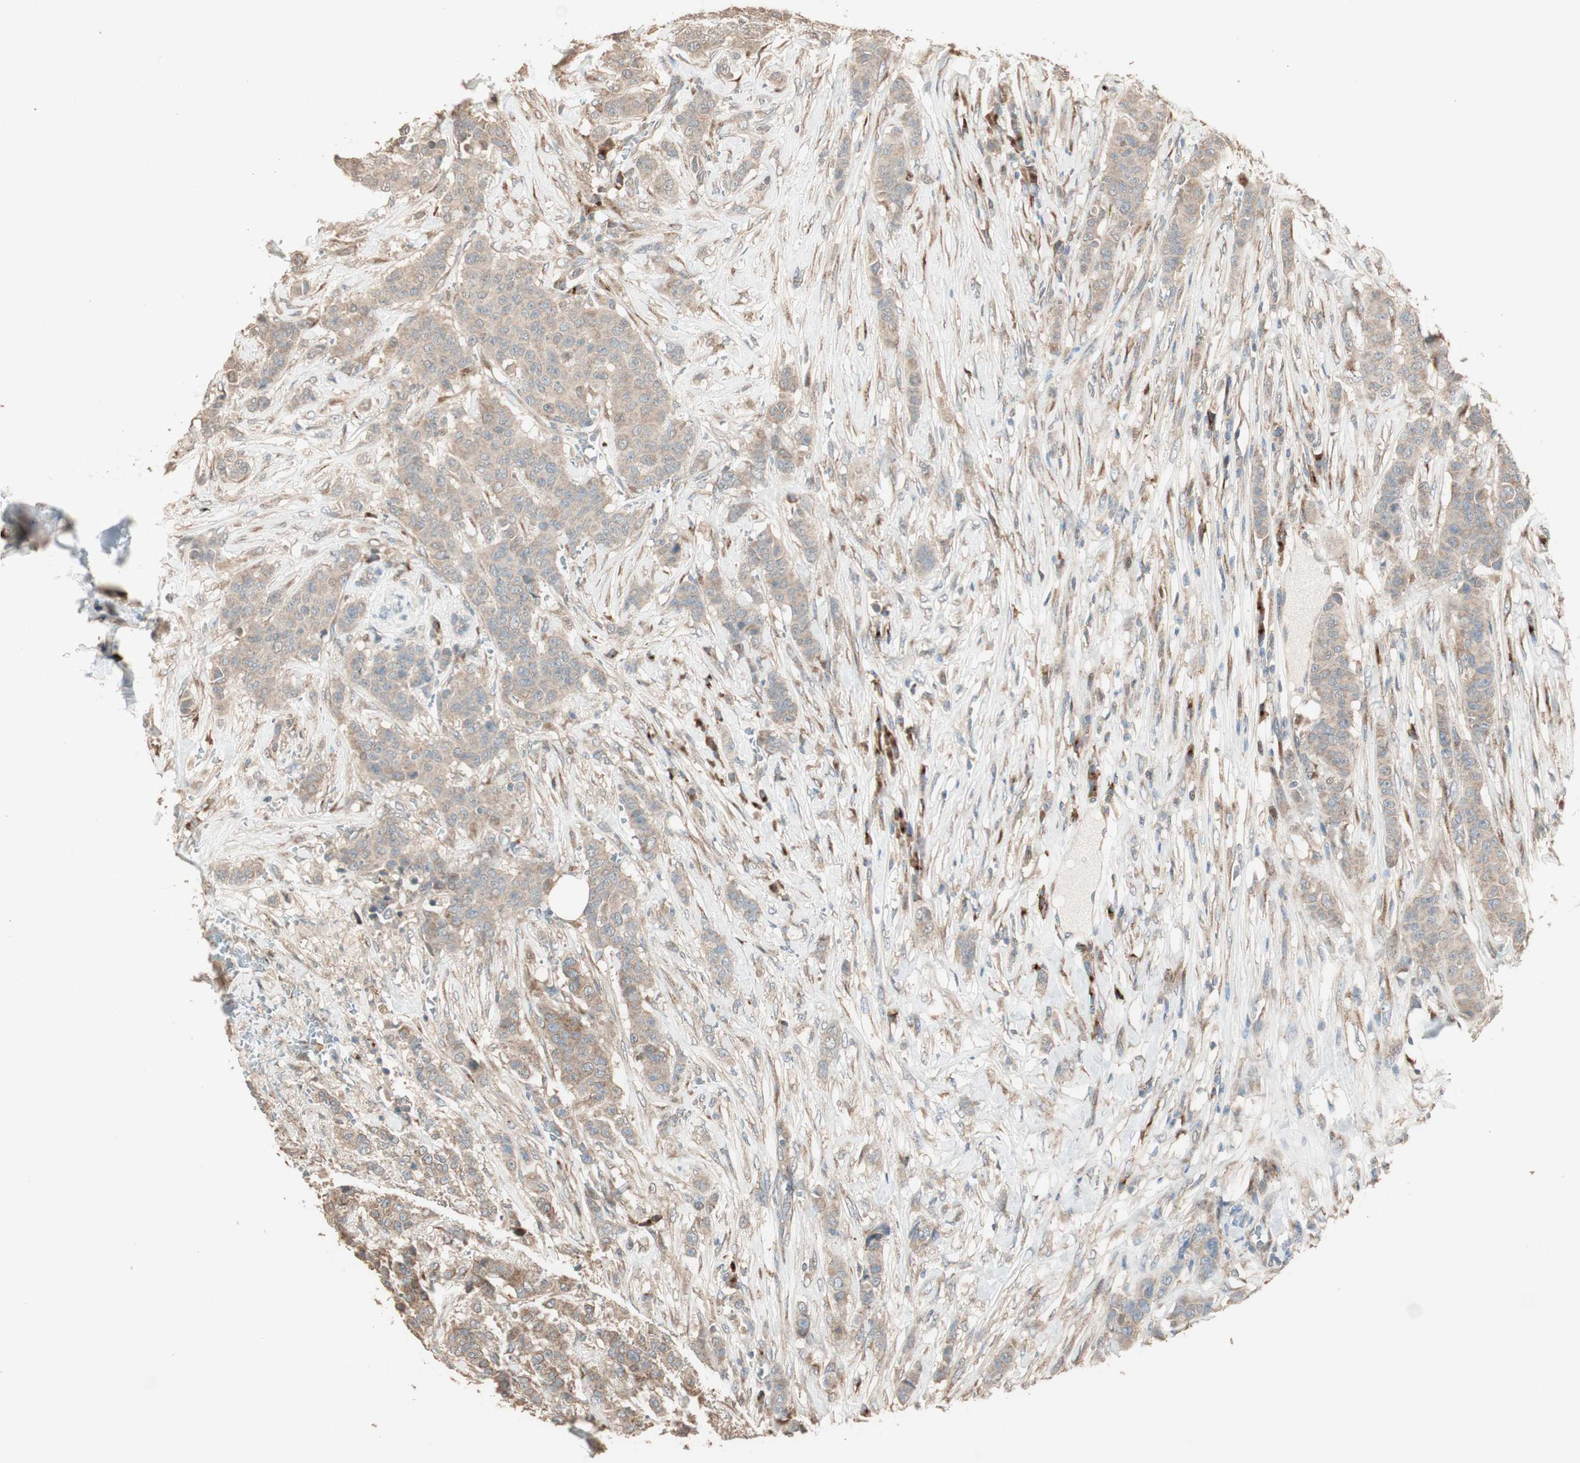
{"staining": {"intensity": "moderate", "quantity": ">75%", "location": "cytoplasmic/membranous"}, "tissue": "breast cancer", "cell_type": "Tumor cells", "image_type": "cancer", "snomed": [{"axis": "morphology", "description": "Duct carcinoma"}, {"axis": "topography", "description": "Breast"}], "caption": "Immunohistochemical staining of human breast cancer displays medium levels of moderate cytoplasmic/membranous protein staining in approximately >75% of tumor cells.", "gene": "RARRES1", "patient": {"sex": "female", "age": 40}}